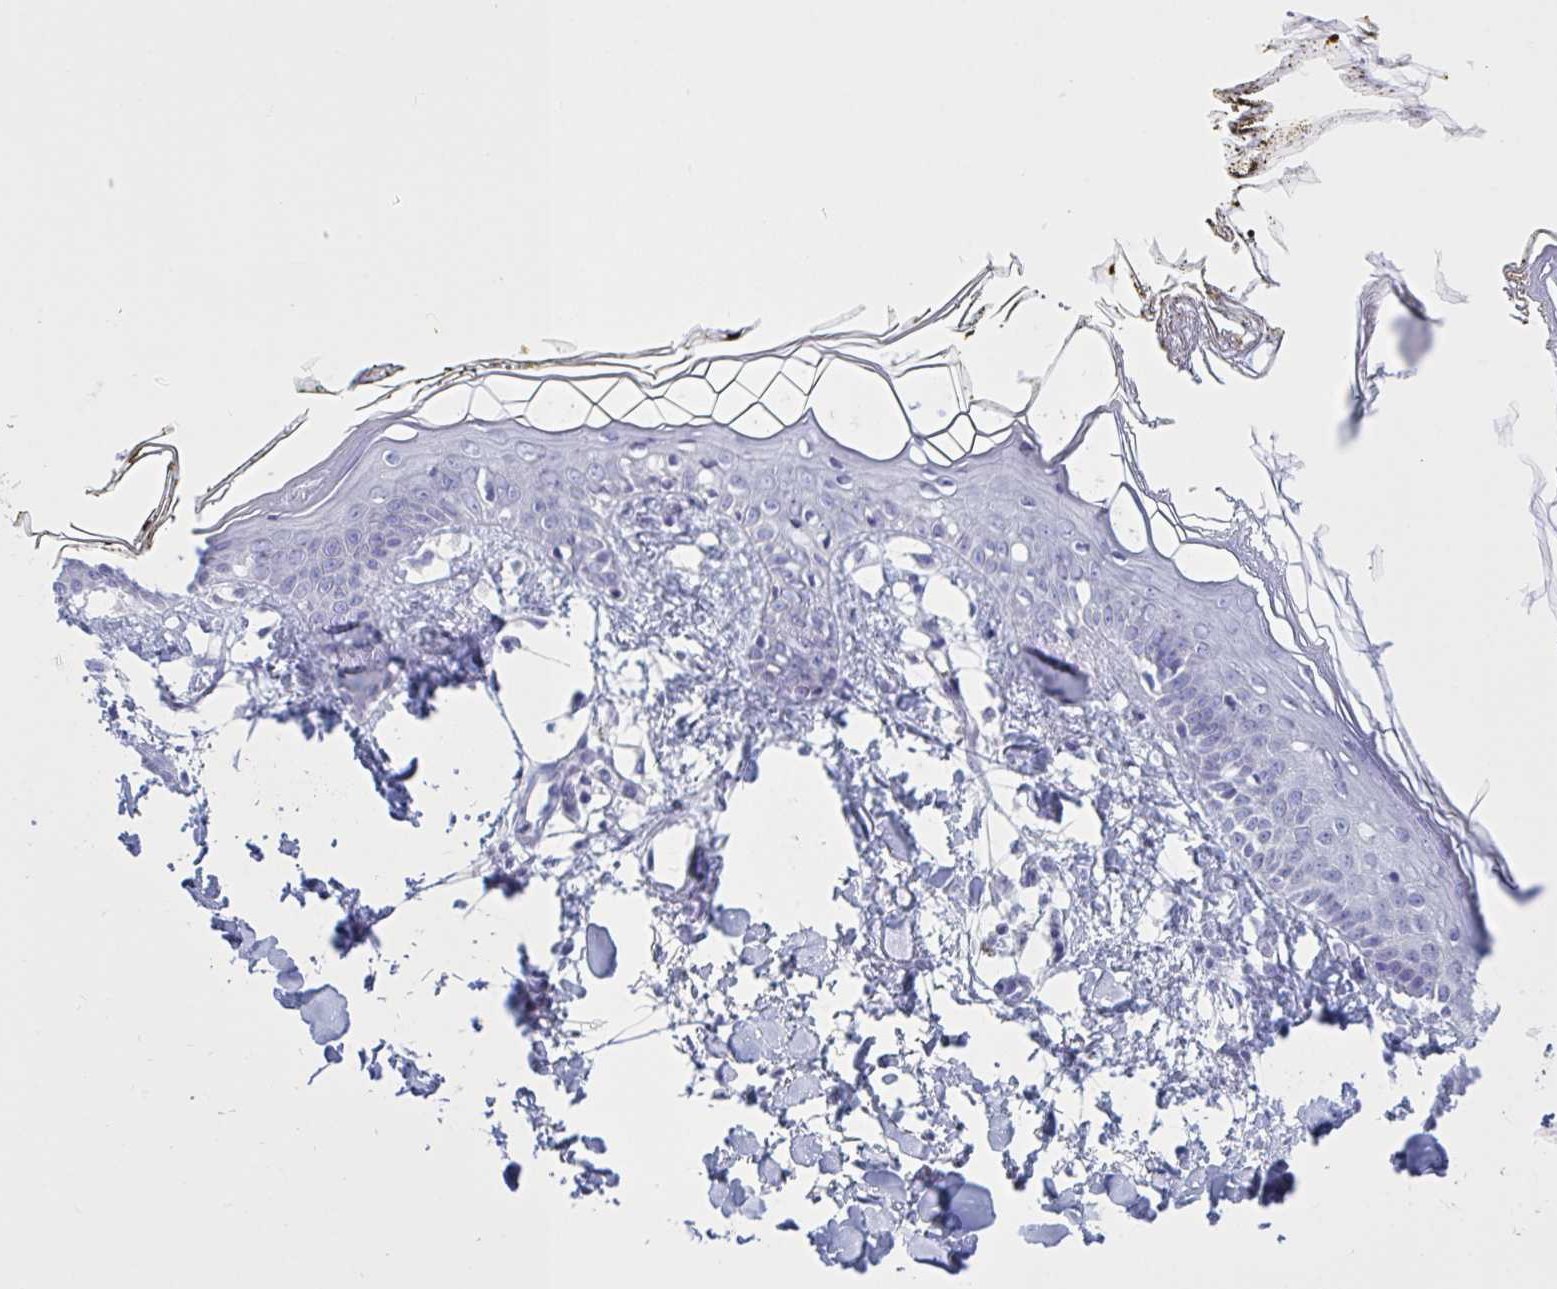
{"staining": {"intensity": "negative", "quantity": "none", "location": "none"}, "tissue": "skin", "cell_type": "Fibroblasts", "image_type": "normal", "snomed": [{"axis": "morphology", "description": "Normal tissue, NOS"}, {"axis": "topography", "description": "Skin"}], "caption": "Immunohistochemistry of benign skin demonstrates no expression in fibroblasts. (Brightfield microscopy of DAB (3,3'-diaminobenzidine) immunohistochemistry (IHC) at high magnification).", "gene": "OXLD1", "patient": {"sex": "female", "age": 34}}